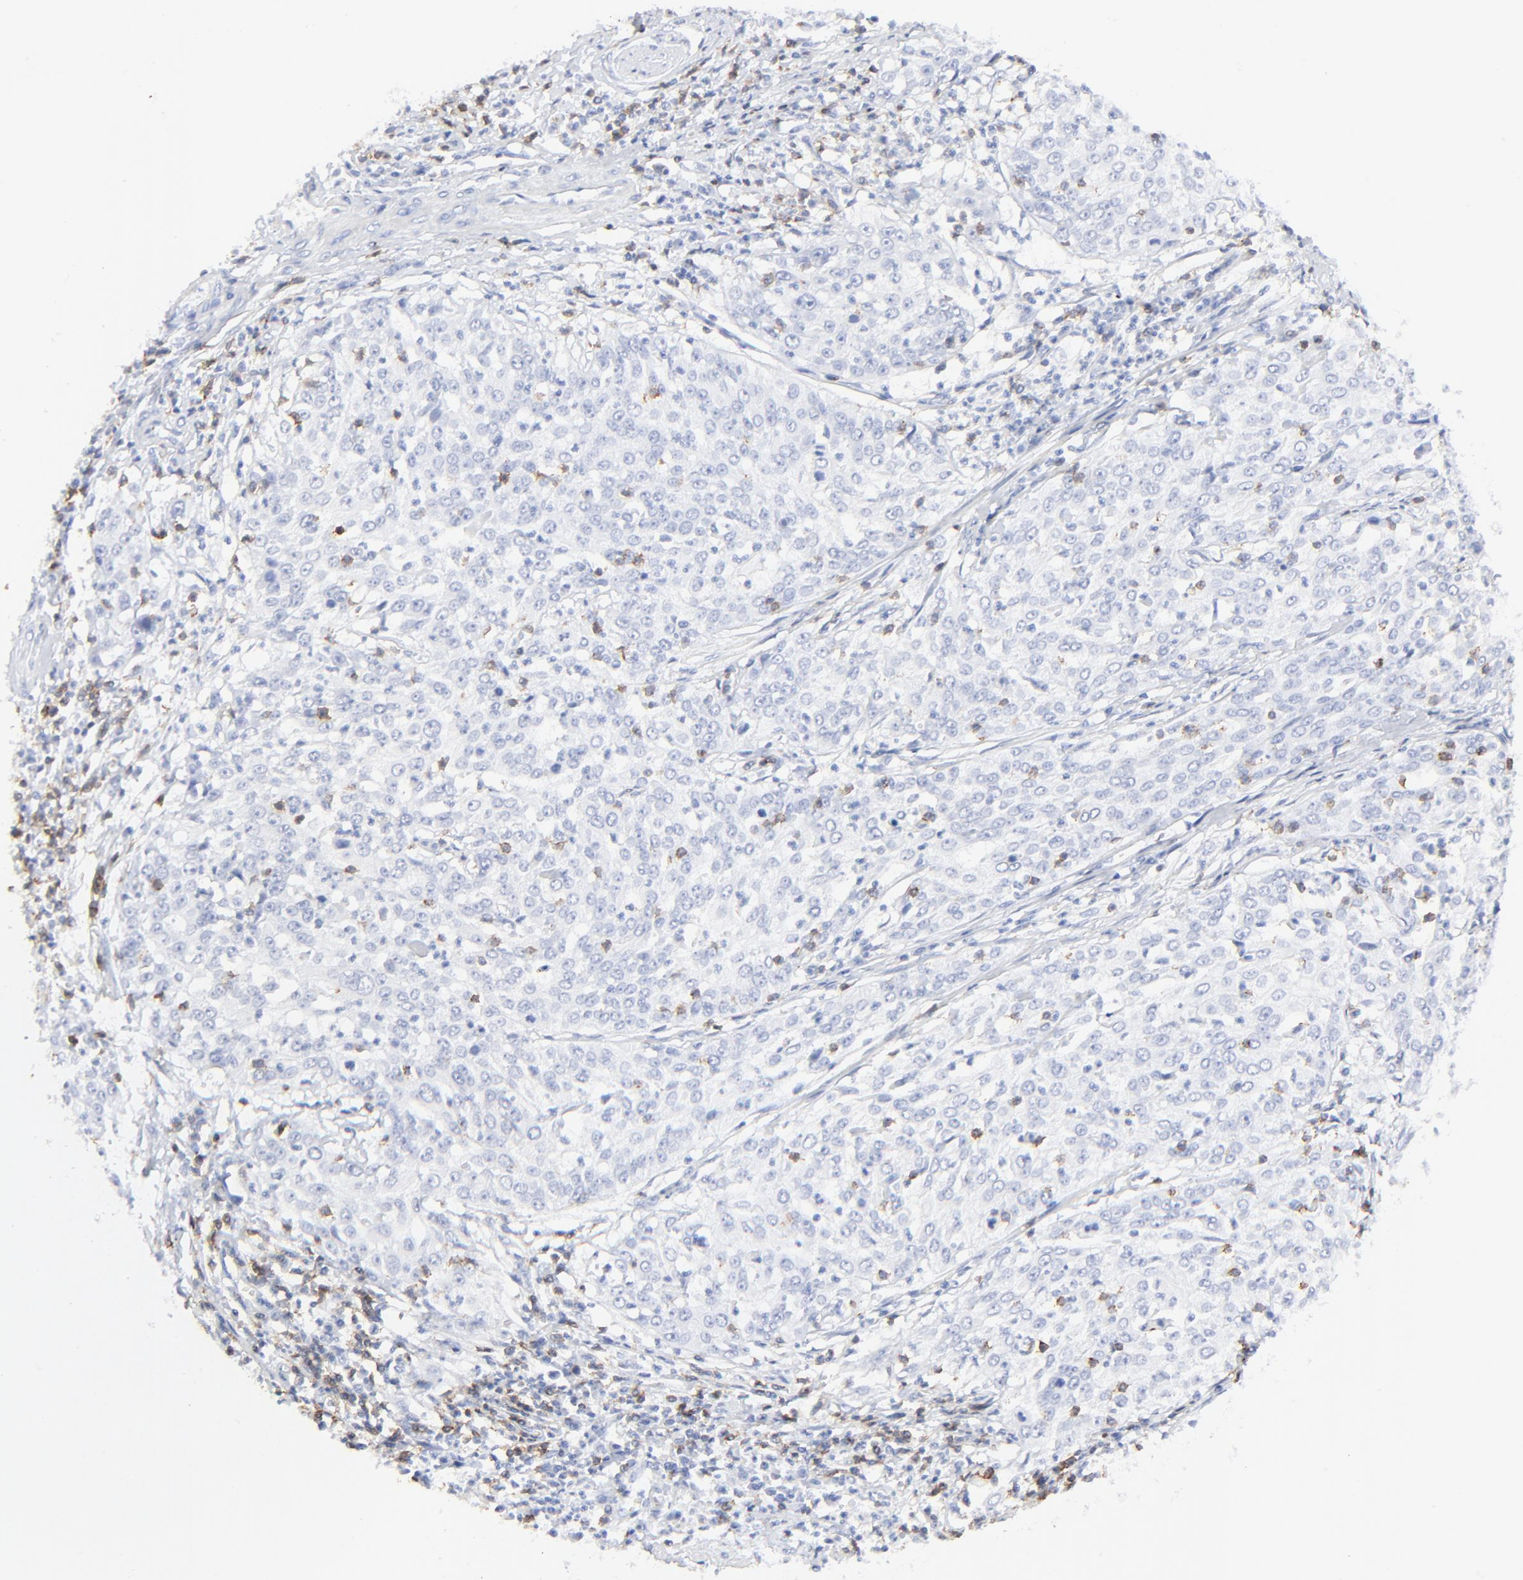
{"staining": {"intensity": "negative", "quantity": "none", "location": "none"}, "tissue": "cervical cancer", "cell_type": "Tumor cells", "image_type": "cancer", "snomed": [{"axis": "morphology", "description": "Squamous cell carcinoma, NOS"}, {"axis": "topography", "description": "Cervix"}], "caption": "High magnification brightfield microscopy of cervical squamous cell carcinoma stained with DAB (3,3'-diaminobenzidine) (brown) and counterstained with hematoxylin (blue): tumor cells show no significant staining.", "gene": "LCK", "patient": {"sex": "female", "age": 39}}